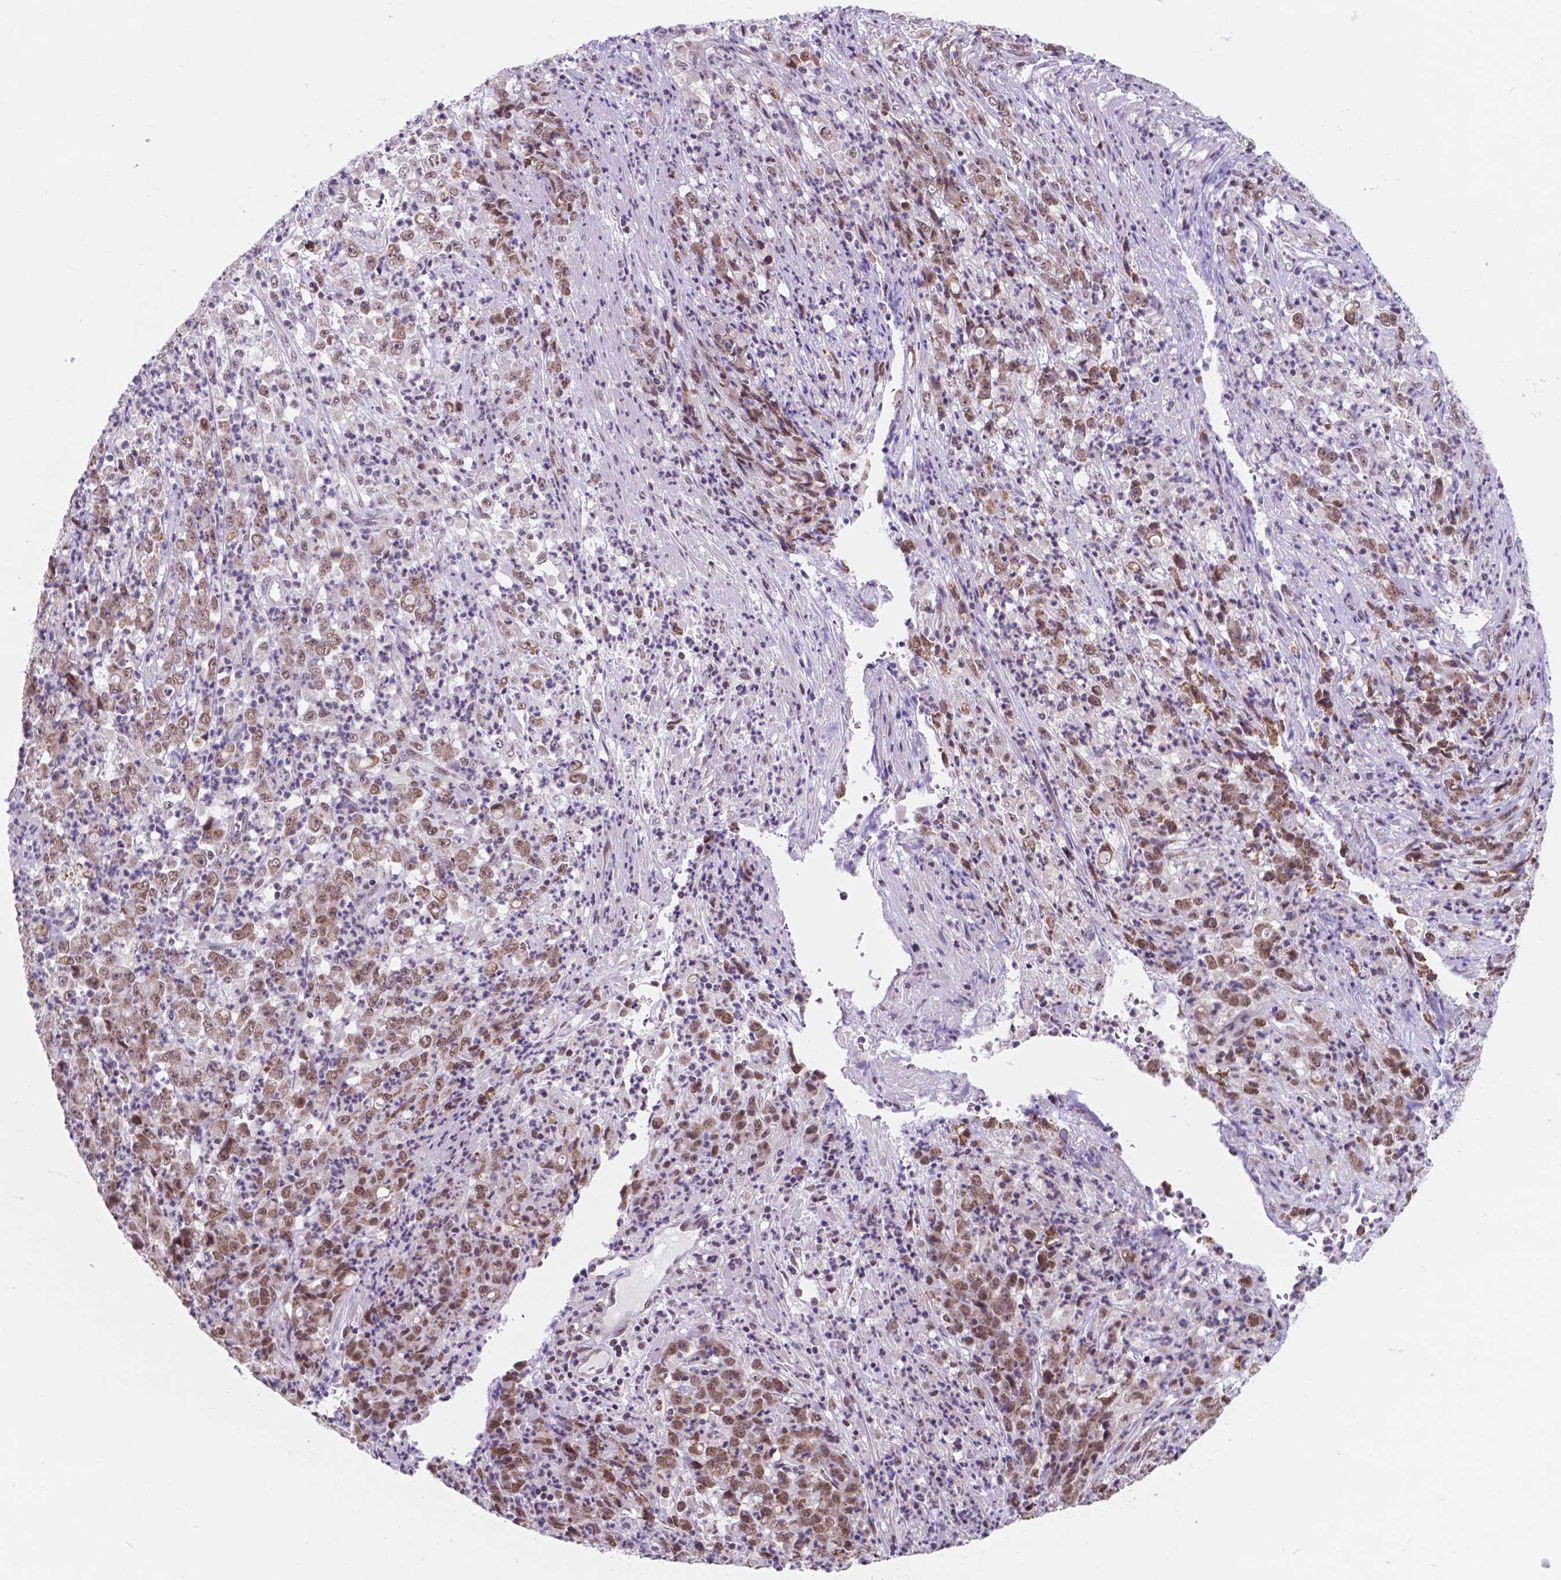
{"staining": {"intensity": "weak", "quantity": ">75%", "location": "cytoplasmic/membranous,nuclear"}, "tissue": "stomach cancer", "cell_type": "Tumor cells", "image_type": "cancer", "snomed": [{"axis": "morphology", "description": "Adenocarcinoma, NOS"}, {"axis": "topography", "description": "Stomach, lower"}], "caption": "An immunohistochemistry (IHC) histopathology image of tumor tissue is shown. Protein staining in brown shows weak cytoplasmic/membranous and nuclear positivity in stomach cancer (adenocarcinoma) within tumor cells. Nuclei are stained in blue.", "gene": "BCAS2", "patient": {"sex": "female", "age": 71}}